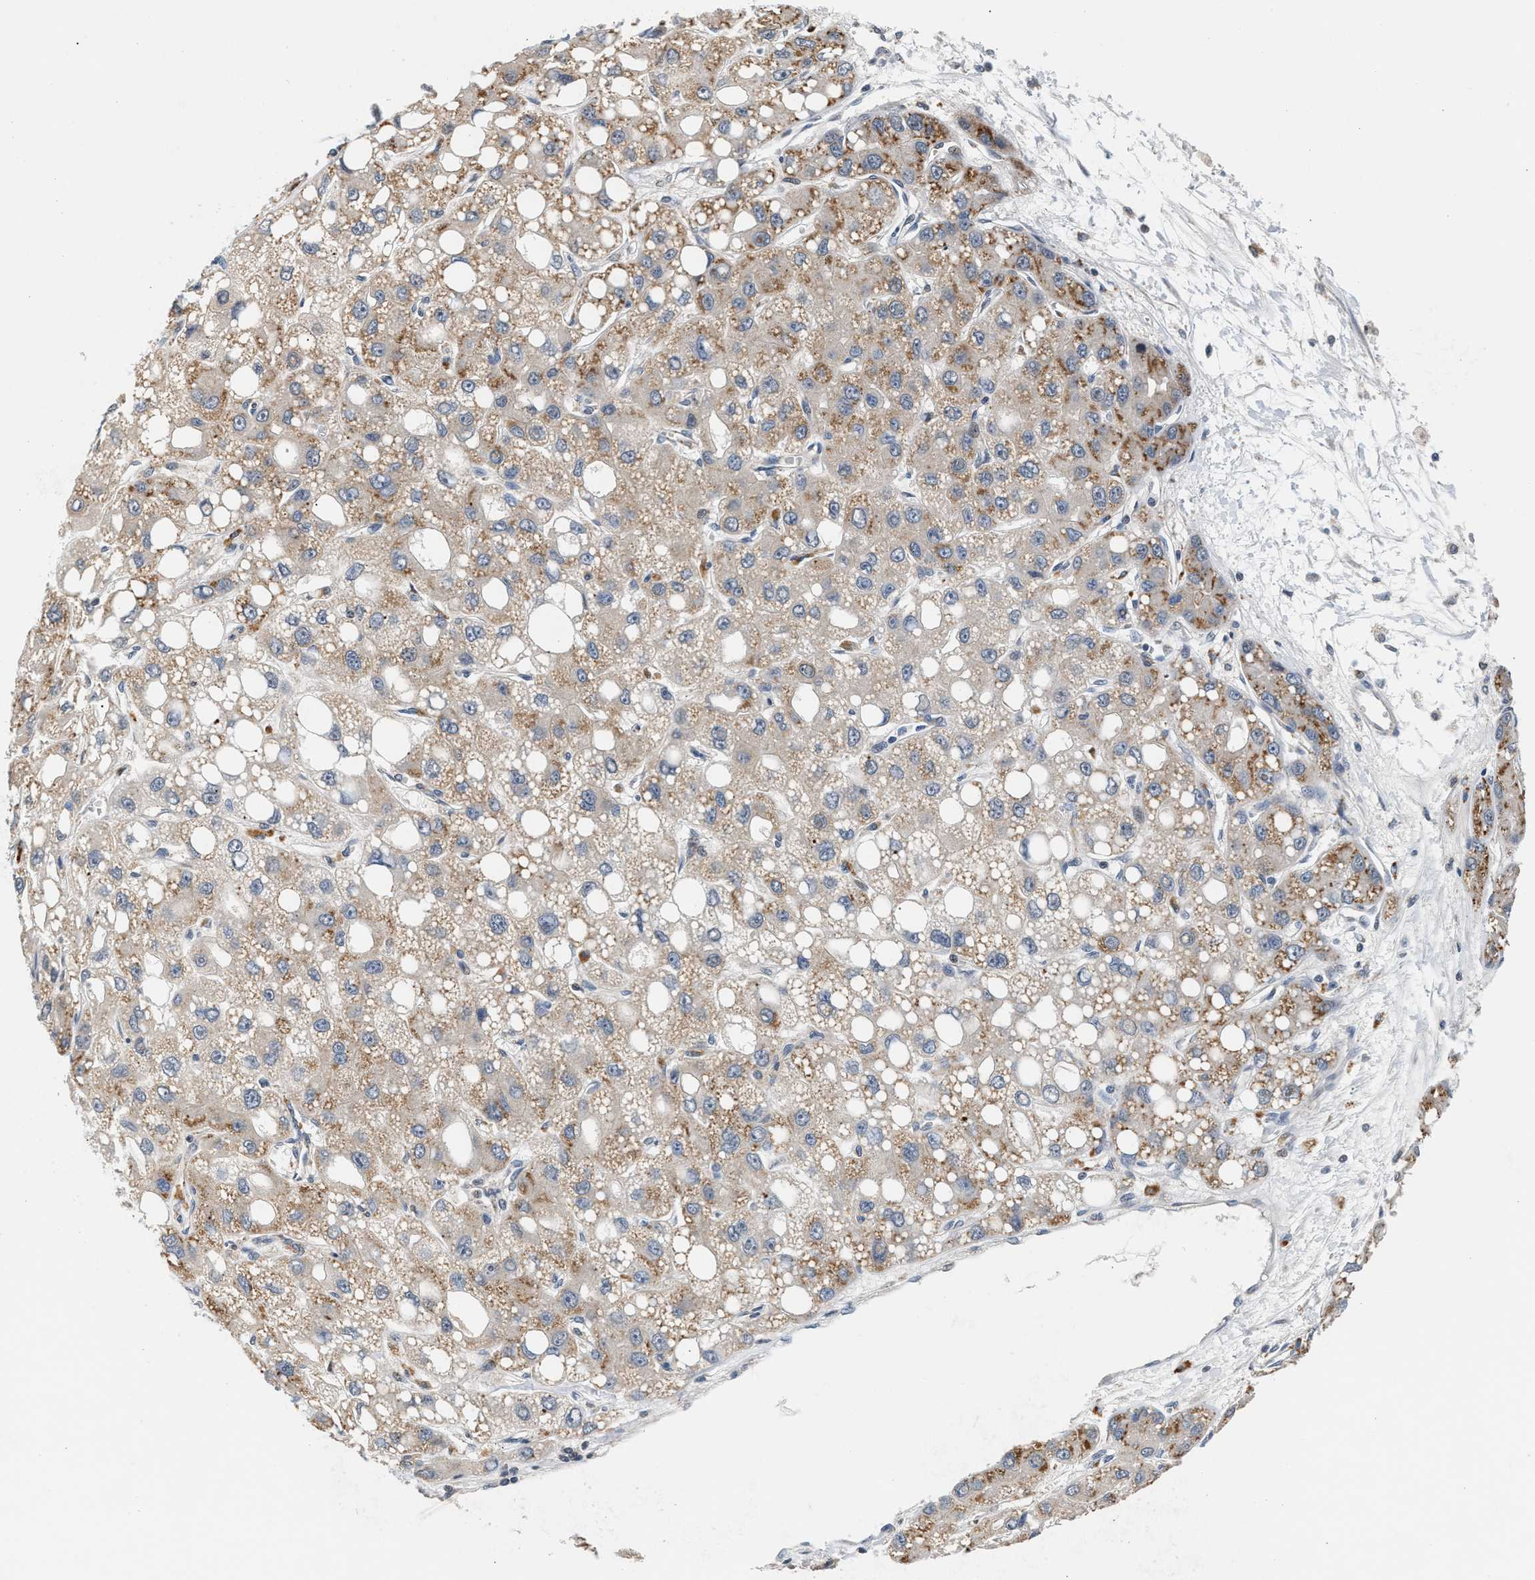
{"staining": {"intensity": "weak", "quantity": ">75%", "location": "cytoplasmic/membranous"}, "tissue": "liver cancer", "cell_type": "Tumor cells", "image_type": "cancer", "snomed": [{"axis": "morphology", "description": "Carcinoma, Hepatocellular, NOS"}, {"axis": "topography", "description": "Liver"}], "caption": "Immunohistochemistry image of human liver cancer stained for a protein (brown), which displays low levels of weak cytoplasmic/membranous staining in about >75% of tumor cells.", "gene": "KCNMB2", "patient": {"sex": "male", "age": 55}}